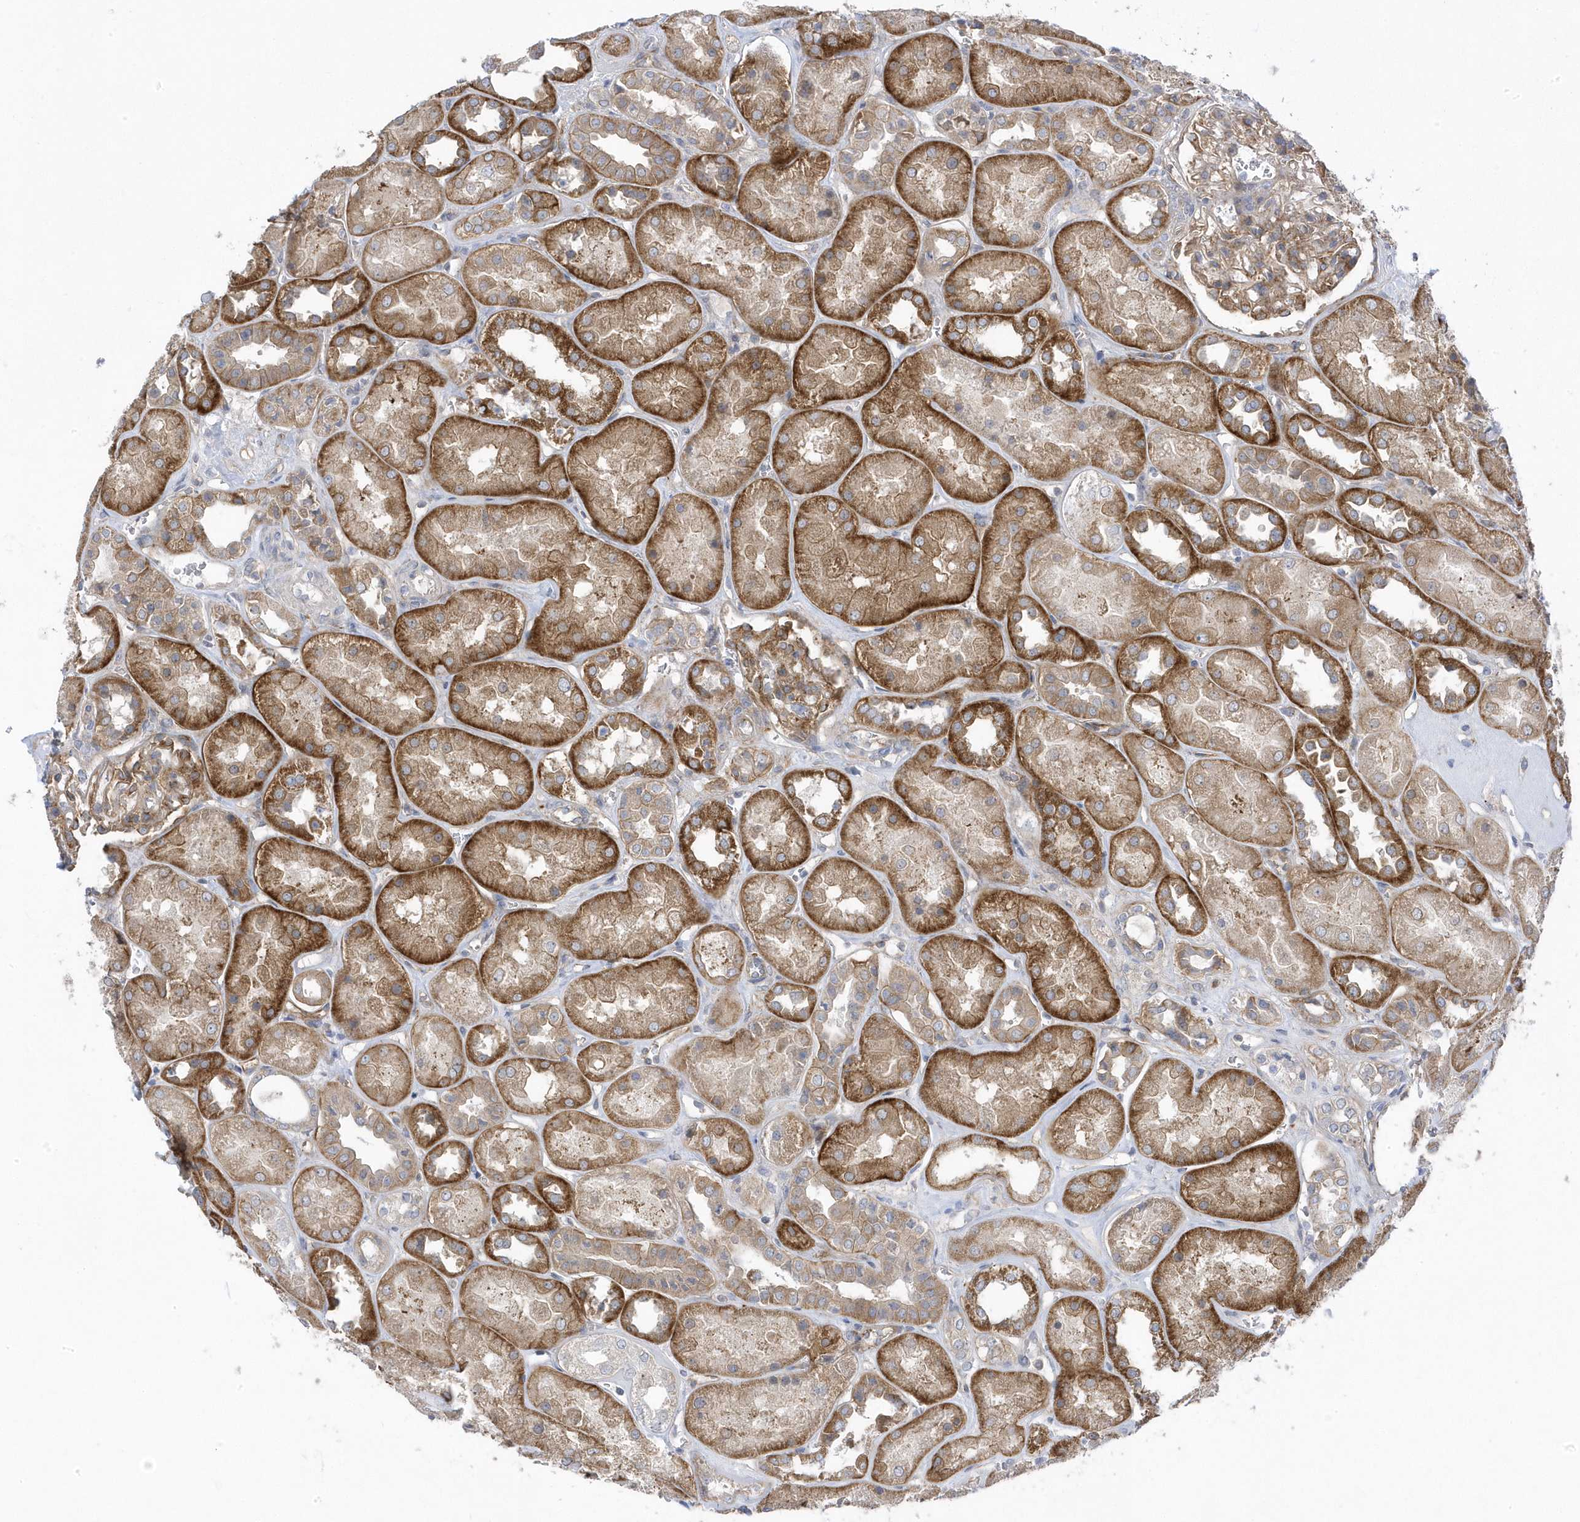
{"staining": {"intensity": "moderate", "quantity": ">75%", "location": "cytoplasmic/membranous"}, "tissue": "kidney", "cell_type": "Cells in glomeruli", "image_type": "normal", "snomed": [{"axis": "morphology", "description": "Normal tissue, NOS"}, {"axis": "topography", "description": "Kidney"}], "caption": "Immunohistochemical staining of normal human kidney reveals medium levels of moderate cytoplasmic/membranous staining in approximately >75% of cells in glomeruli. Using DAB (3,3'-diaminobenzidine) (brown) and hematoxylin (blue) stains, captured at high magnification using brightfield microscopy.", "gene": "ANAPC1", "patient": {"sex": "male", "age": 70}}